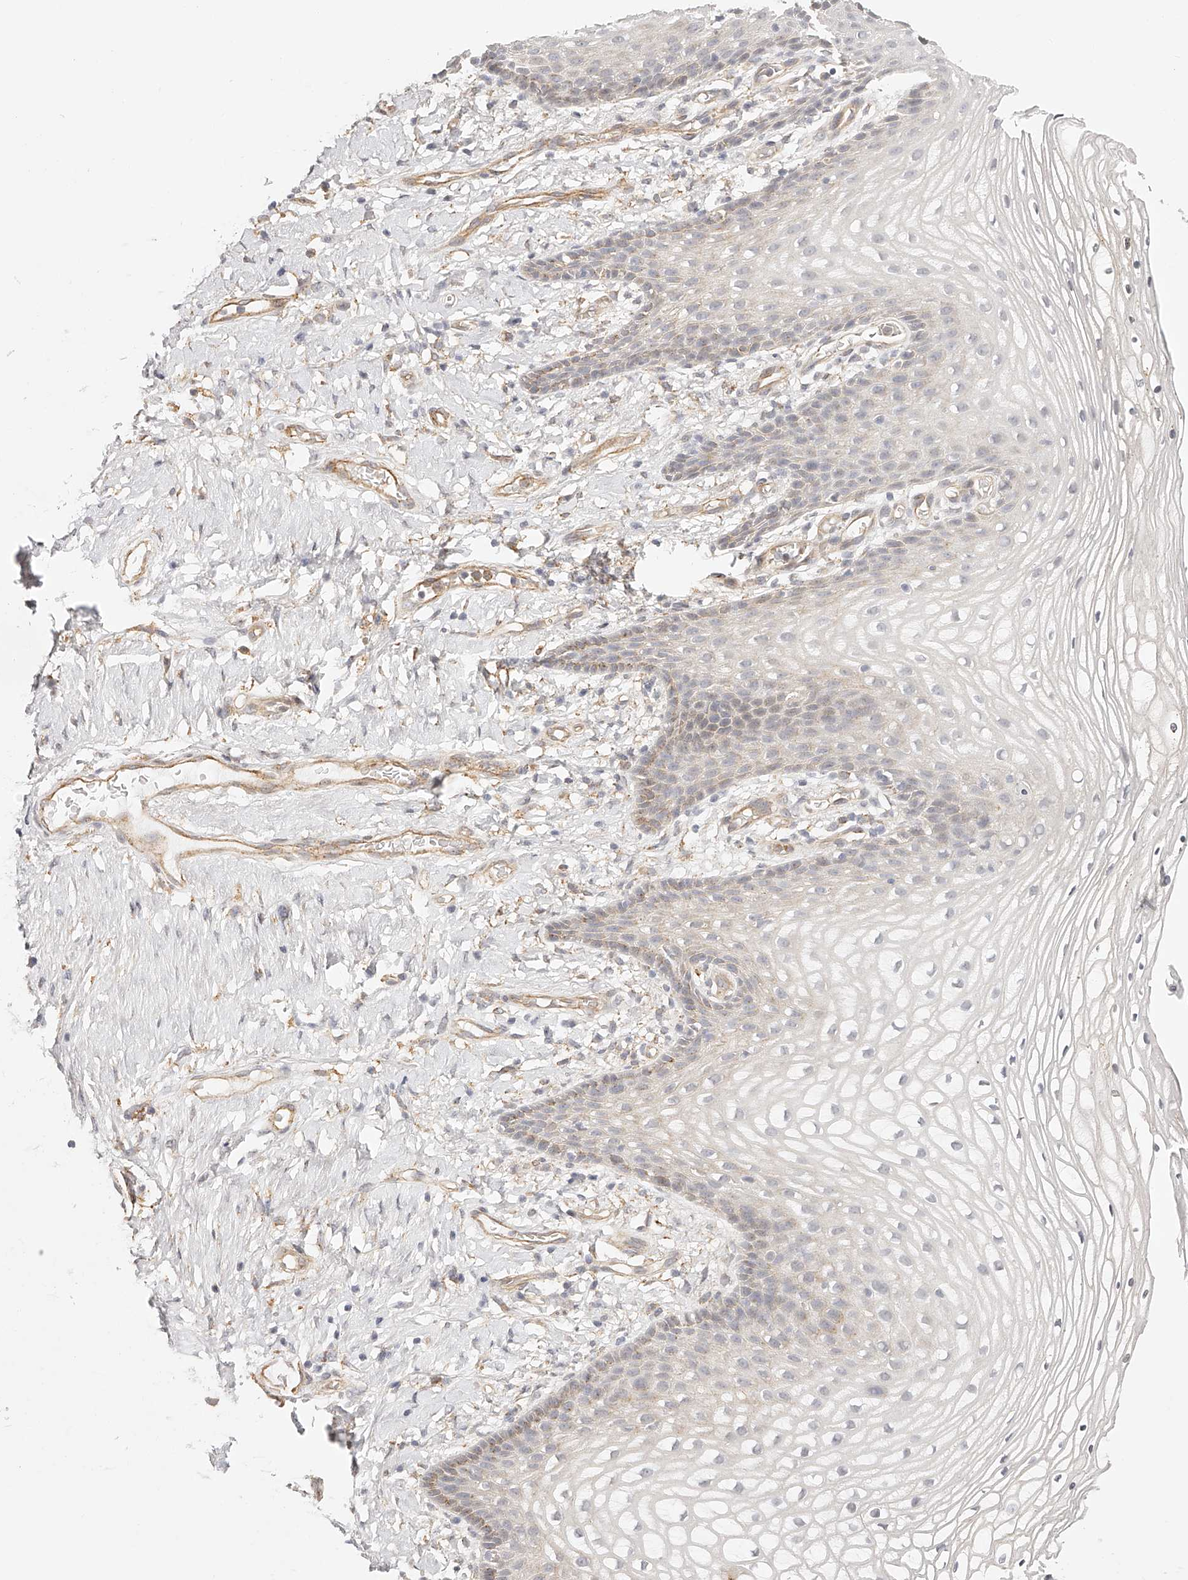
{"staining": {"intensity": "weak", "quantity": "<25%", "location": "cytoplasmic/membranous"}, "tissue": "vagina", "cell_type": "Squamous epithelial cells", "image_type": "normal", "snomed": [{"axis": "morphology", "description": "Normal tissue, NOS"}, {"axis": "topography", "description": "Vagina"}], "caption": "A high-resolution image shows IHC staining of unremarkable vagina, which reveals no significant expression in squamous epithelial cells. The staining was performed using DAB to visualize the protein expression in brown, while the nuclei were stained in blue with hematoxylin (Magnification: 20x).", "gene": "SYNC", "patient": {"sex": "female", "age": 60}}